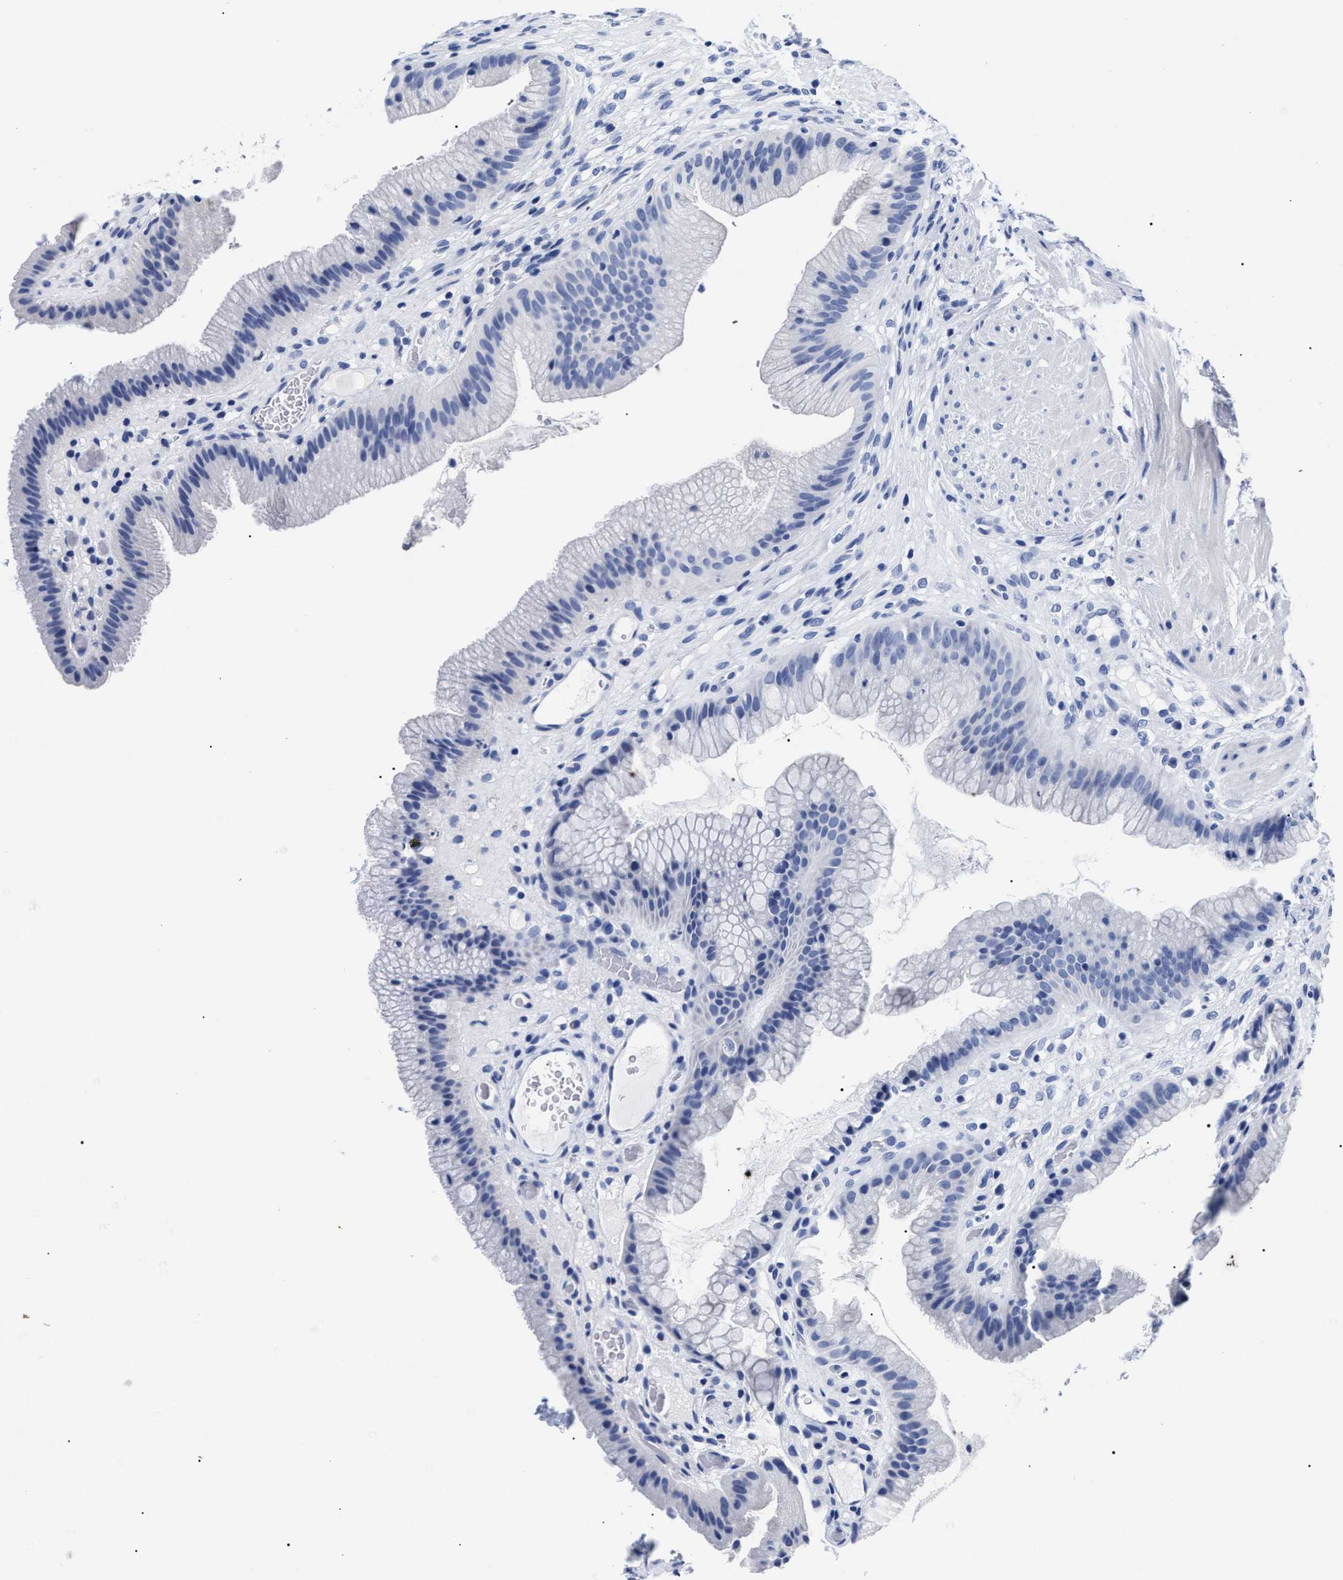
{"staining": {"intensity": "negative", "quantity": "none", "location": "none"}, "tissue": "gallbladder", "cell_type": "Glandular cells", "image_type": "normal", "snomed": [{"axis": "morphology", "description": "Normal tissue, NOS"}, {"axis": "topography", "description": "Gallbladder"}], "caption": "Gallbladder stained for a protein using IHC displays no positivity glandular cells.", "gene": "ALPG", "patient": {"sex": "male", "age": 49}}